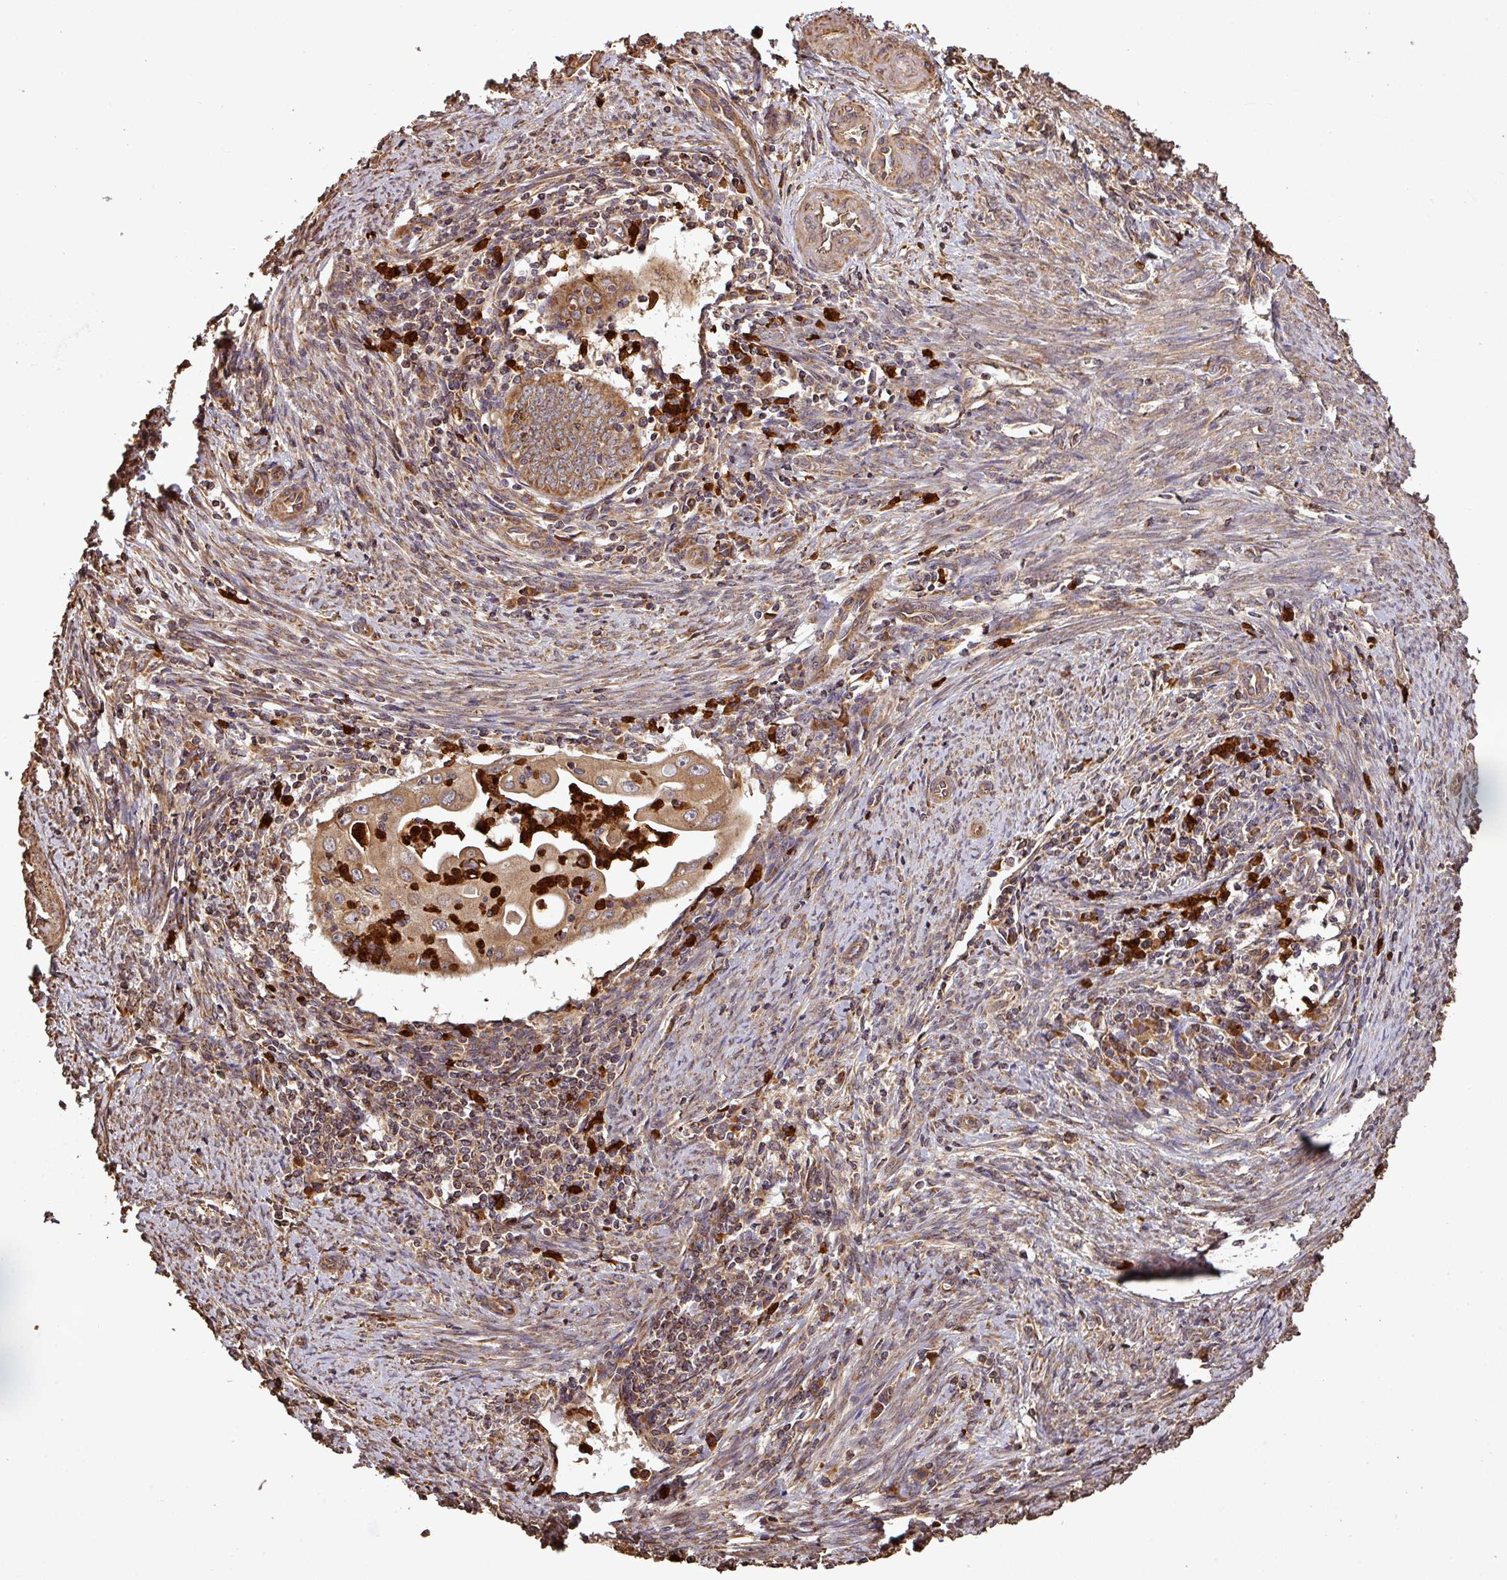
{"staining": {"intensity": "strong", "quantity": "25%-75%", "location": "cytoplasmic/membranous"}, "tissue": "endometrial cancer", "cell_type": "Tumor cells", "image_type": "cancer", "snomed": [{"axis": "morphology", "description": "Adenocarcinoma, NOS"}, {"axis": "topography", "description": "Endometrium"}], "caption": "Approximately 25%-75% of tumor cells in endometrial cancer demonstrate strong cytoplasmic/membranous protein staining as visualized by brown immunohistochemical staining.", "gene": "PLEKHM1", "patient": {"sex": "female", "age": 60}}